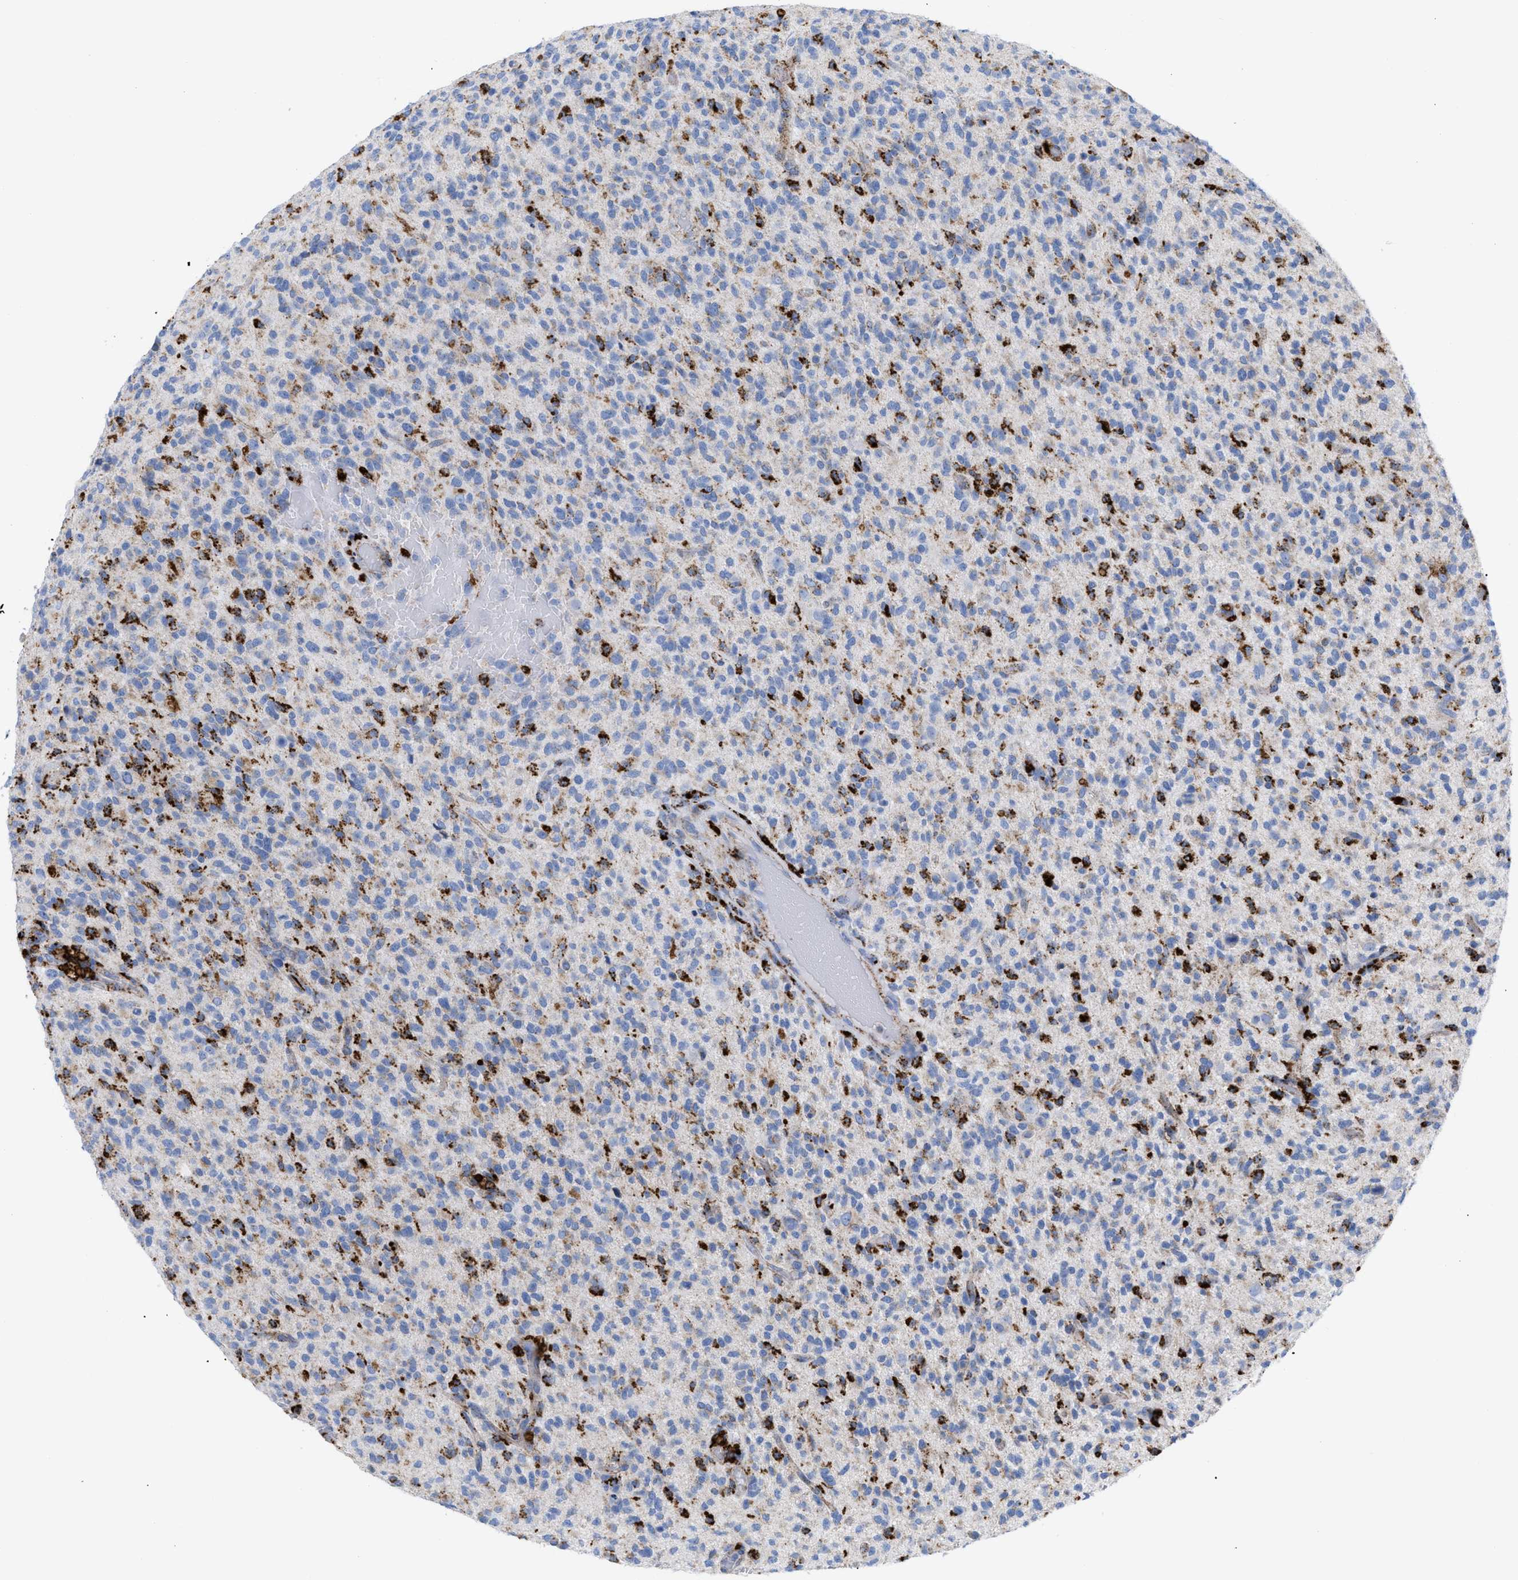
{"staining": {"intensity": "strong", "quantity": "25%-75%", "location": "cytoplasmic/membranous"}, "tissue": "glioma", "cell_type": "Tumor cells", "image_type": "cancer", "snomed": [{"axis": "morphology", "description": "Glioma, malignant, High grade"}, {"axis": "topography", "description": "Brain"}], "caption": "Immunohistochemical staining of glioma displays strong cytoplasmic/membranous protein expression in about 25%-75% of tumor cells. The staining was performed using DAB, with brown indicating positive protein expression. Nuclei are stained blue with hematoxylin.", "gene": "DRAM2", "patient": {"sex": "male", "age": 71}}